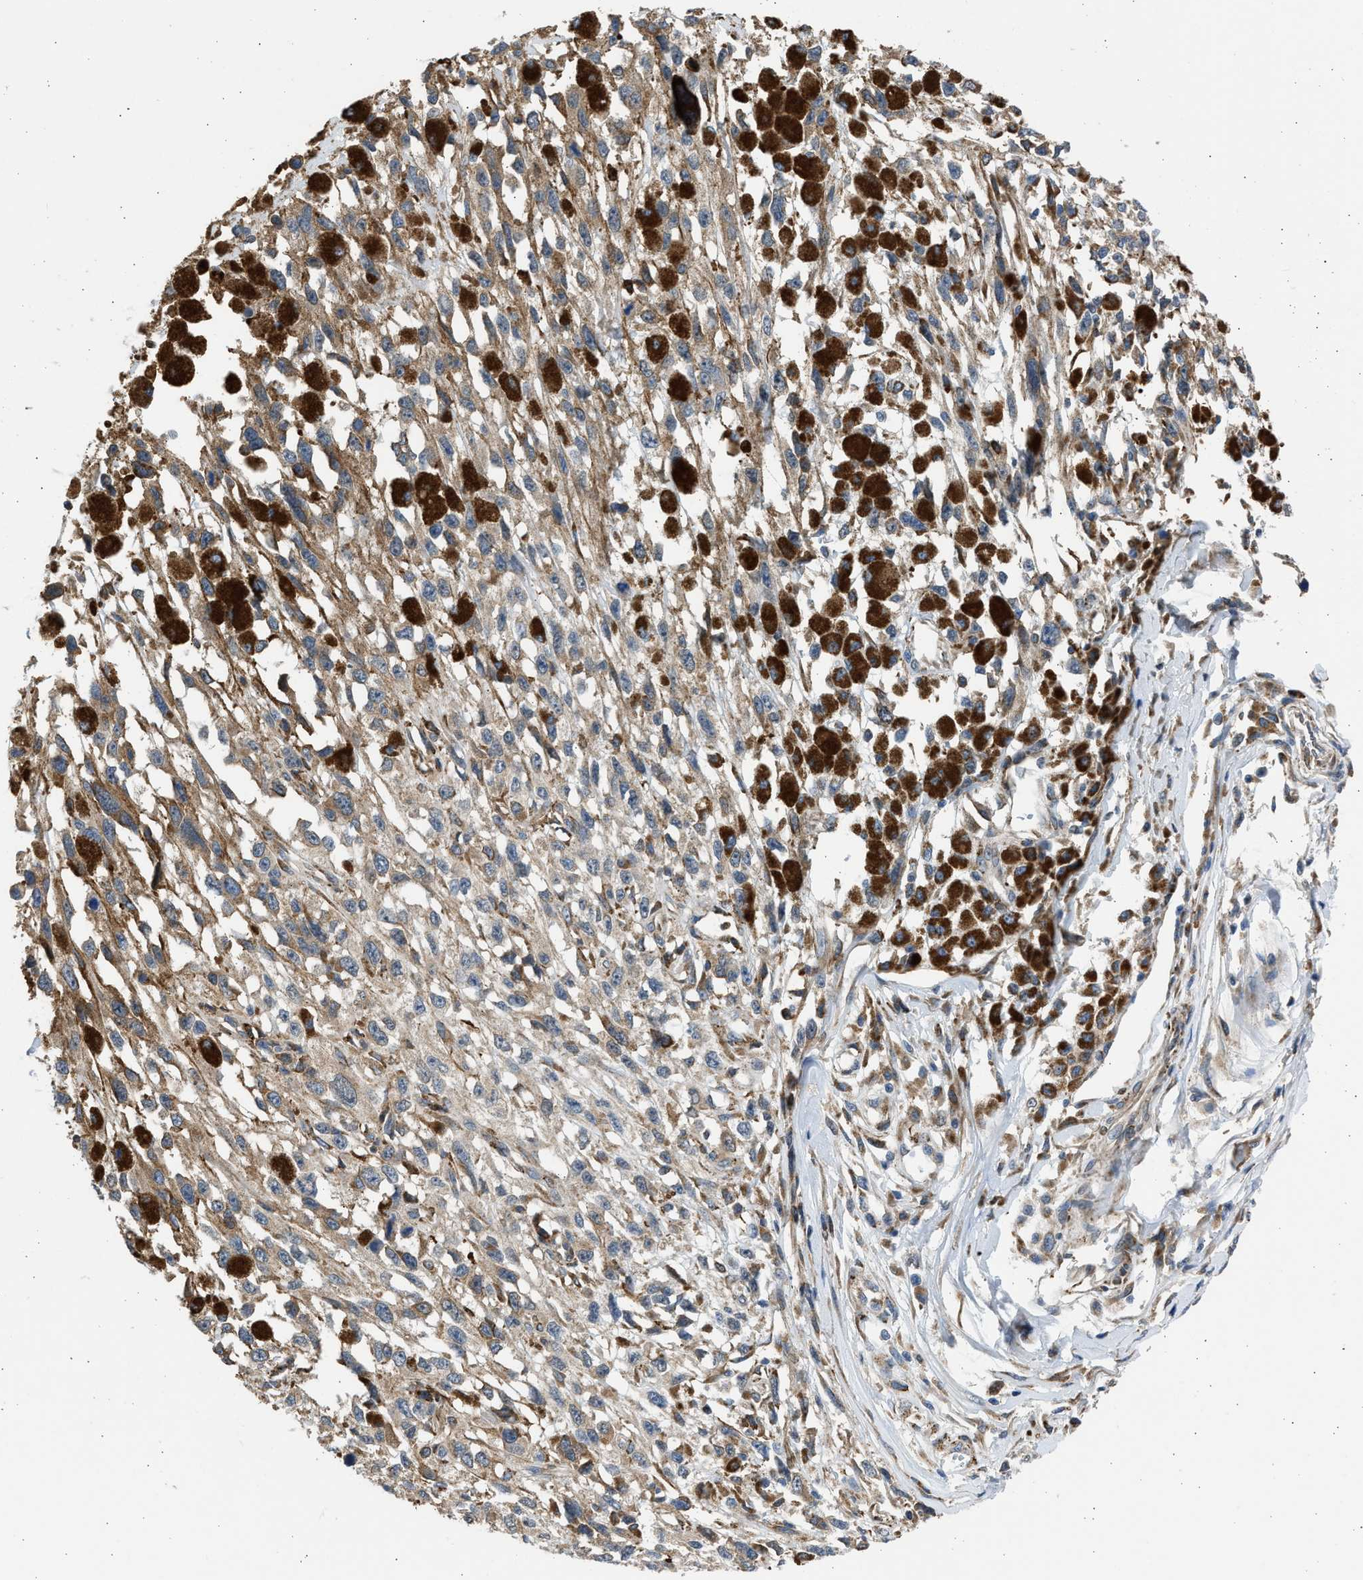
{"staining": {"intensity": "weak", "quantity": ">75%", "location": "cytoplasmic/membranous"}, "tissue": "melanoma", "cell_type": "Tumor cells", "image_type": "cancer", "snomed": [{"axis": "morphology", "description": "Malignant melanoma, Metastatic site"}, {"axis": "topography", "description": "Lymph node"}], "caption": "Protein analysis of melanoma tissue exhibits weak cytoplasmic/membranous staining in about >75% of tumor cells.", "gene": "PLD2", "patient": {"sex": "male", "age": 59}}